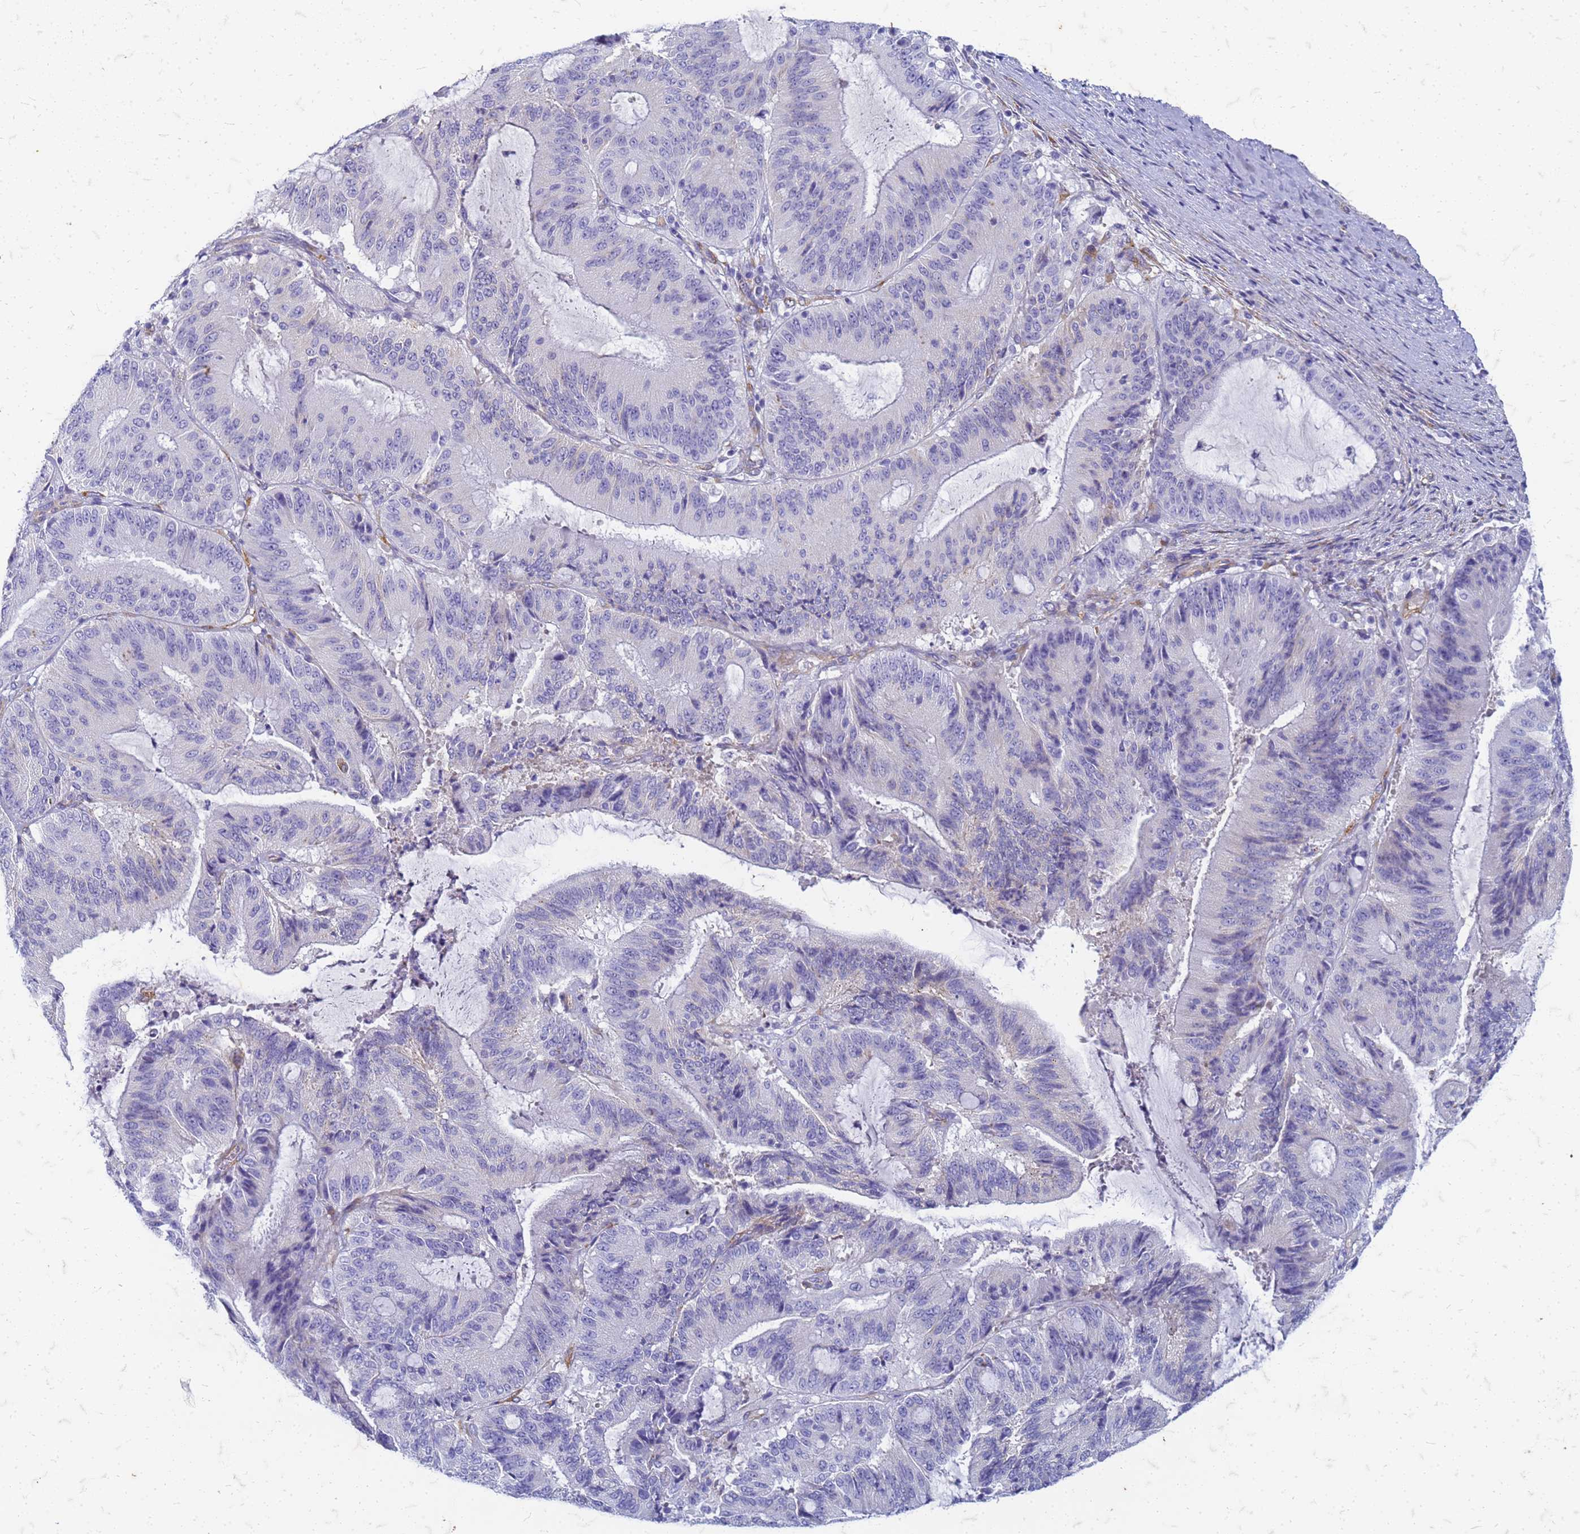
{"staining": {"intensity": "negative", "quantity": "none", "location": "none"}, "tissue": "liver cancer", "cell_type": "Tumor cells", "image_type": "cancer", "snomed": [{"axis": "morphology", "description": "Normal tissue, NOS"}, {"axis": "morphology", "description": "Cholangiocarcinoma"}, {"axis": "topography", "description": "Liver"}, {"axis": "topography", "description": "Peripheral nerve tissue"}], "caption": "A histopathology image of liver cholangiocarcinoma stained for a protein reveals no brown staining in tumor cells.", "gene": "TRIM64B", "patient": {"sex": "female", "age": 73}}